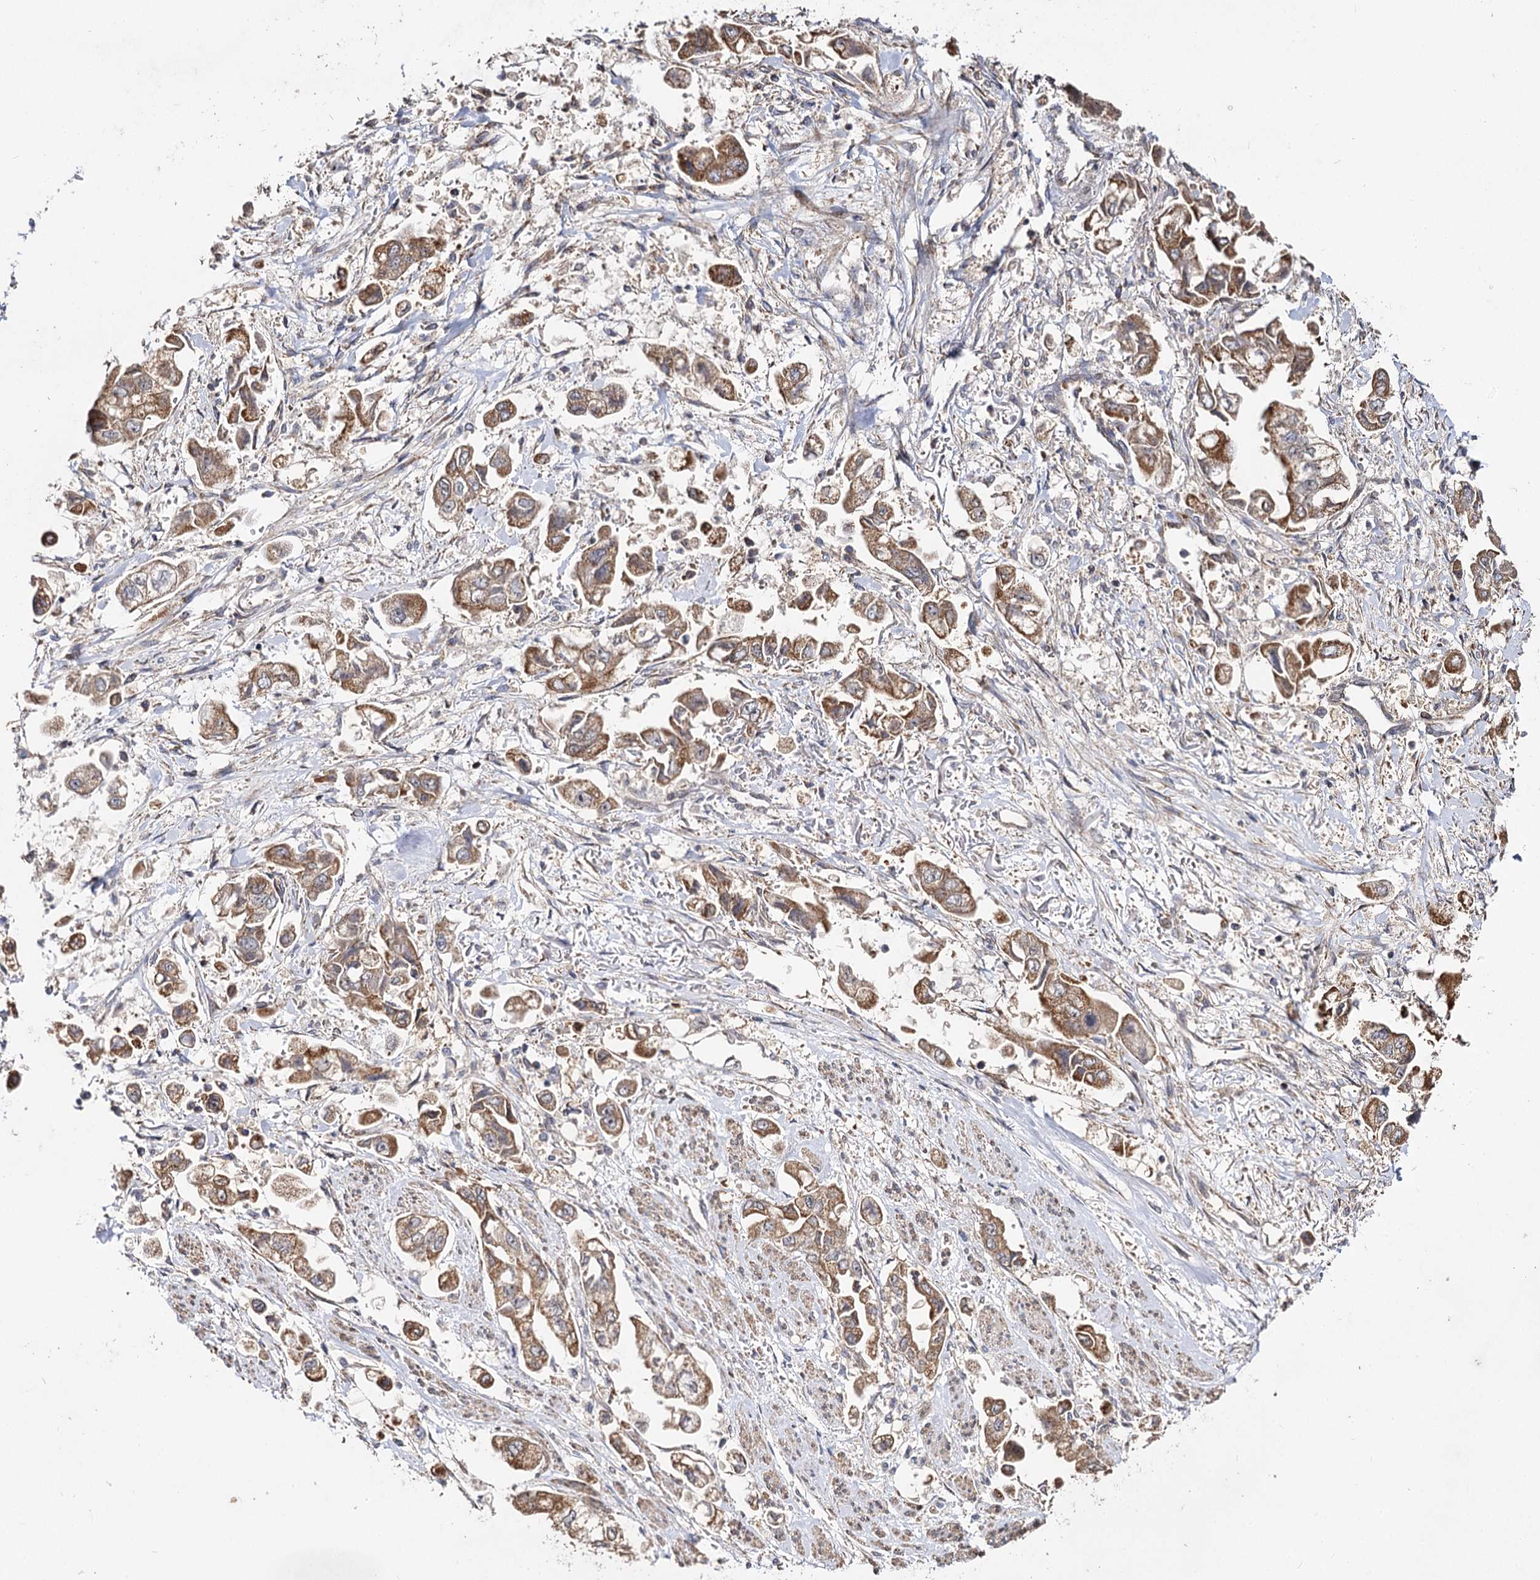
{"staining": {"intensity": "moderate", "quantity": ">75%", "location": "cytoplasmic/membranous"}, "tissue": "stomach cancer", "cell_type": "Tumor cells", "image_type": "cancer", "snomed": [{"axis": "morphology", "description": "Adenocarcinoma, NOS"}, {"axis": "topography", "description": "Stomach"}], "caption": "An immunohistochemistry micrograph of tumor tissue is shown. Protein staining in brown shows moderate cytoplasmic/membranous positivity in stomach adenocarcinoma within tumor cells.", "gene": "CEP76", "patient": {"sex": "male", "age": 62}}